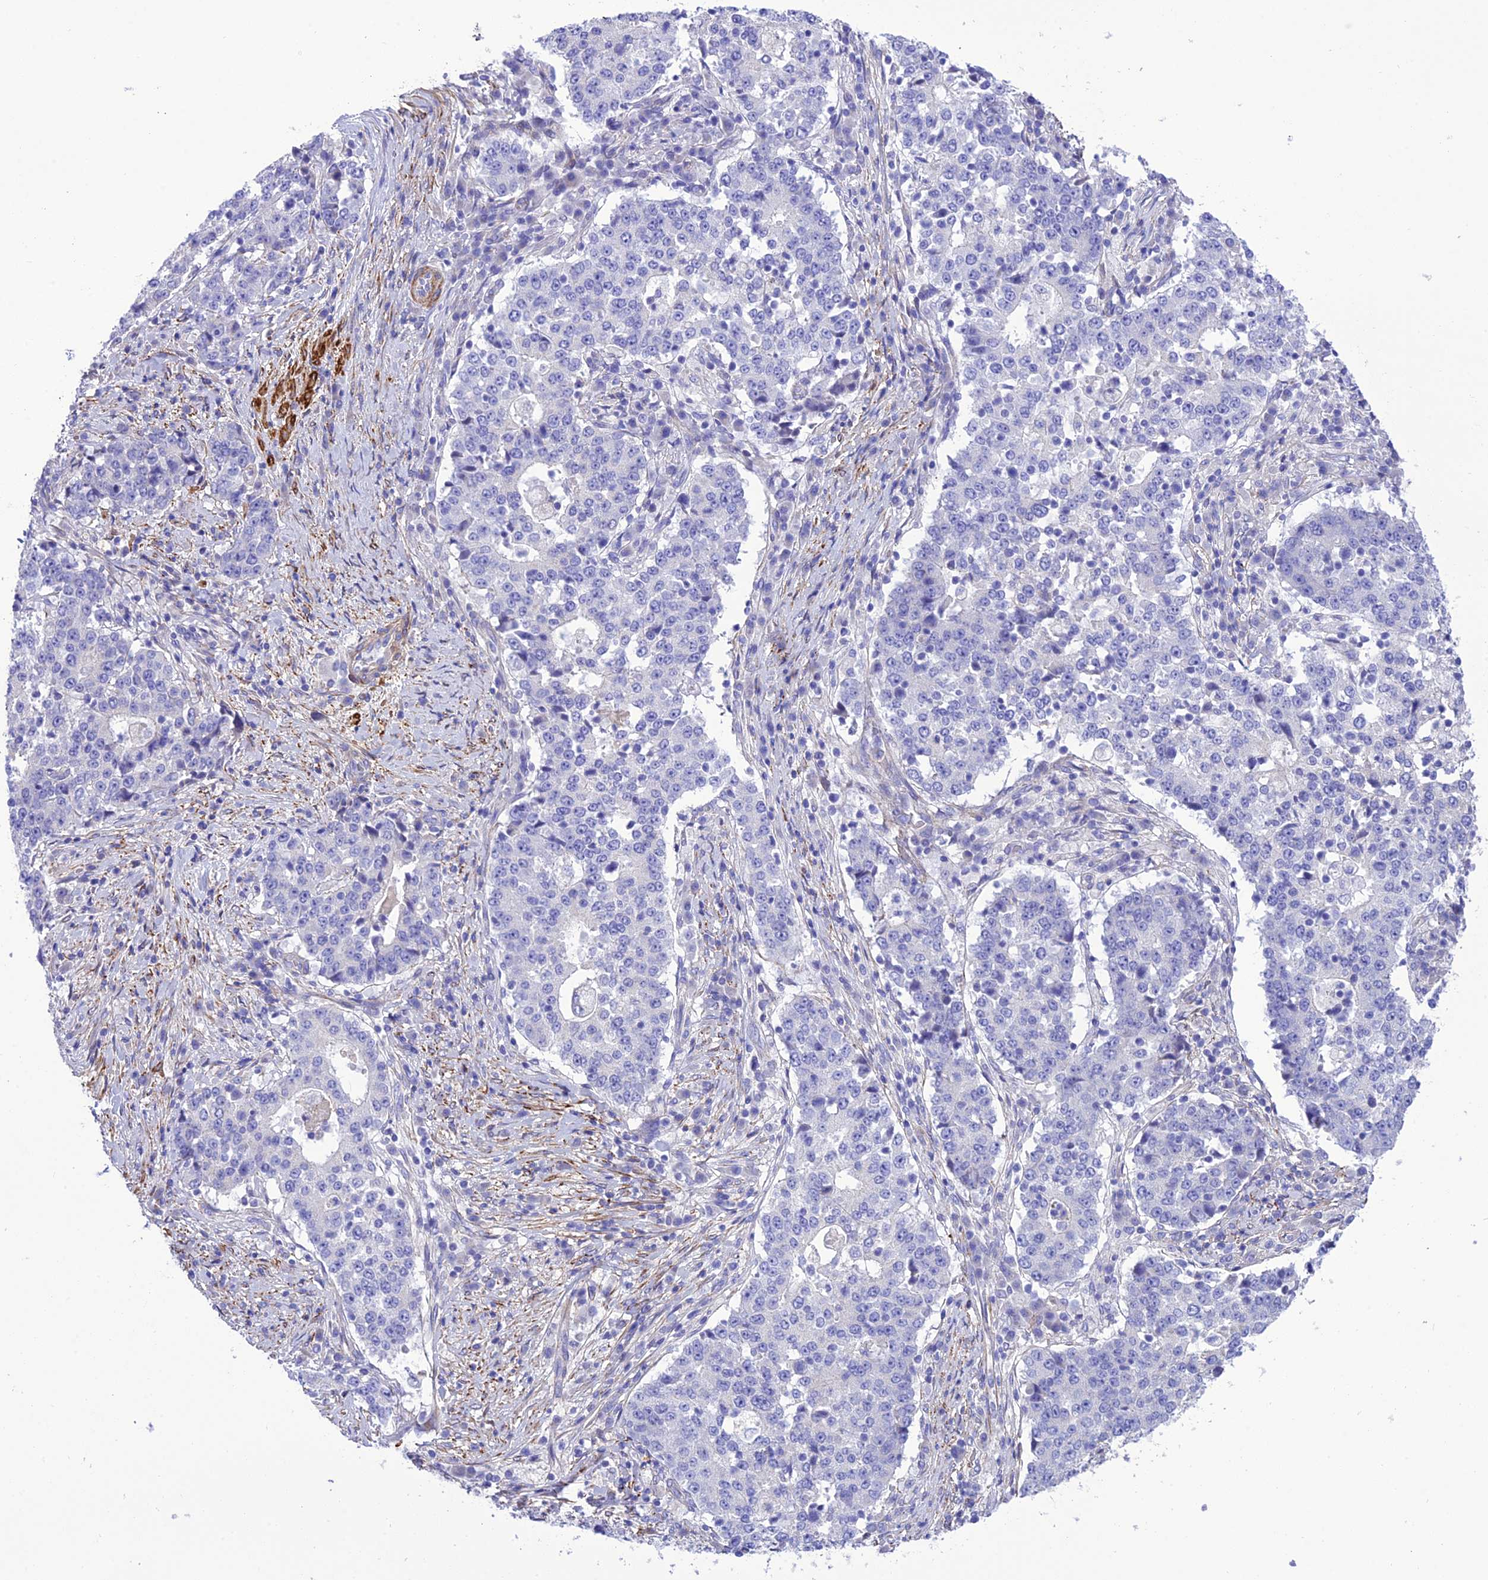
{"staining": {"intensity": "negative", "quantity": "none", "location": "none"}, "tissue": "stomach cancer", "cell_type": "Tumor cells", "image_type": "cancer", "snomed": [{"axis": "morphology", "description": "Adenocarcinoma, NOS"}, {"axis": "topography", "description": "Stomach"}], "caption": "High magnification brightfield microscopy of stomach adenocarcinoma stained with DAB (brown) and counterstained with hematoxylin (blue): tumor cells show no significant positivity.", "gene": "FRA10AC1", "patient": {"sex": "male", "age": 59}}